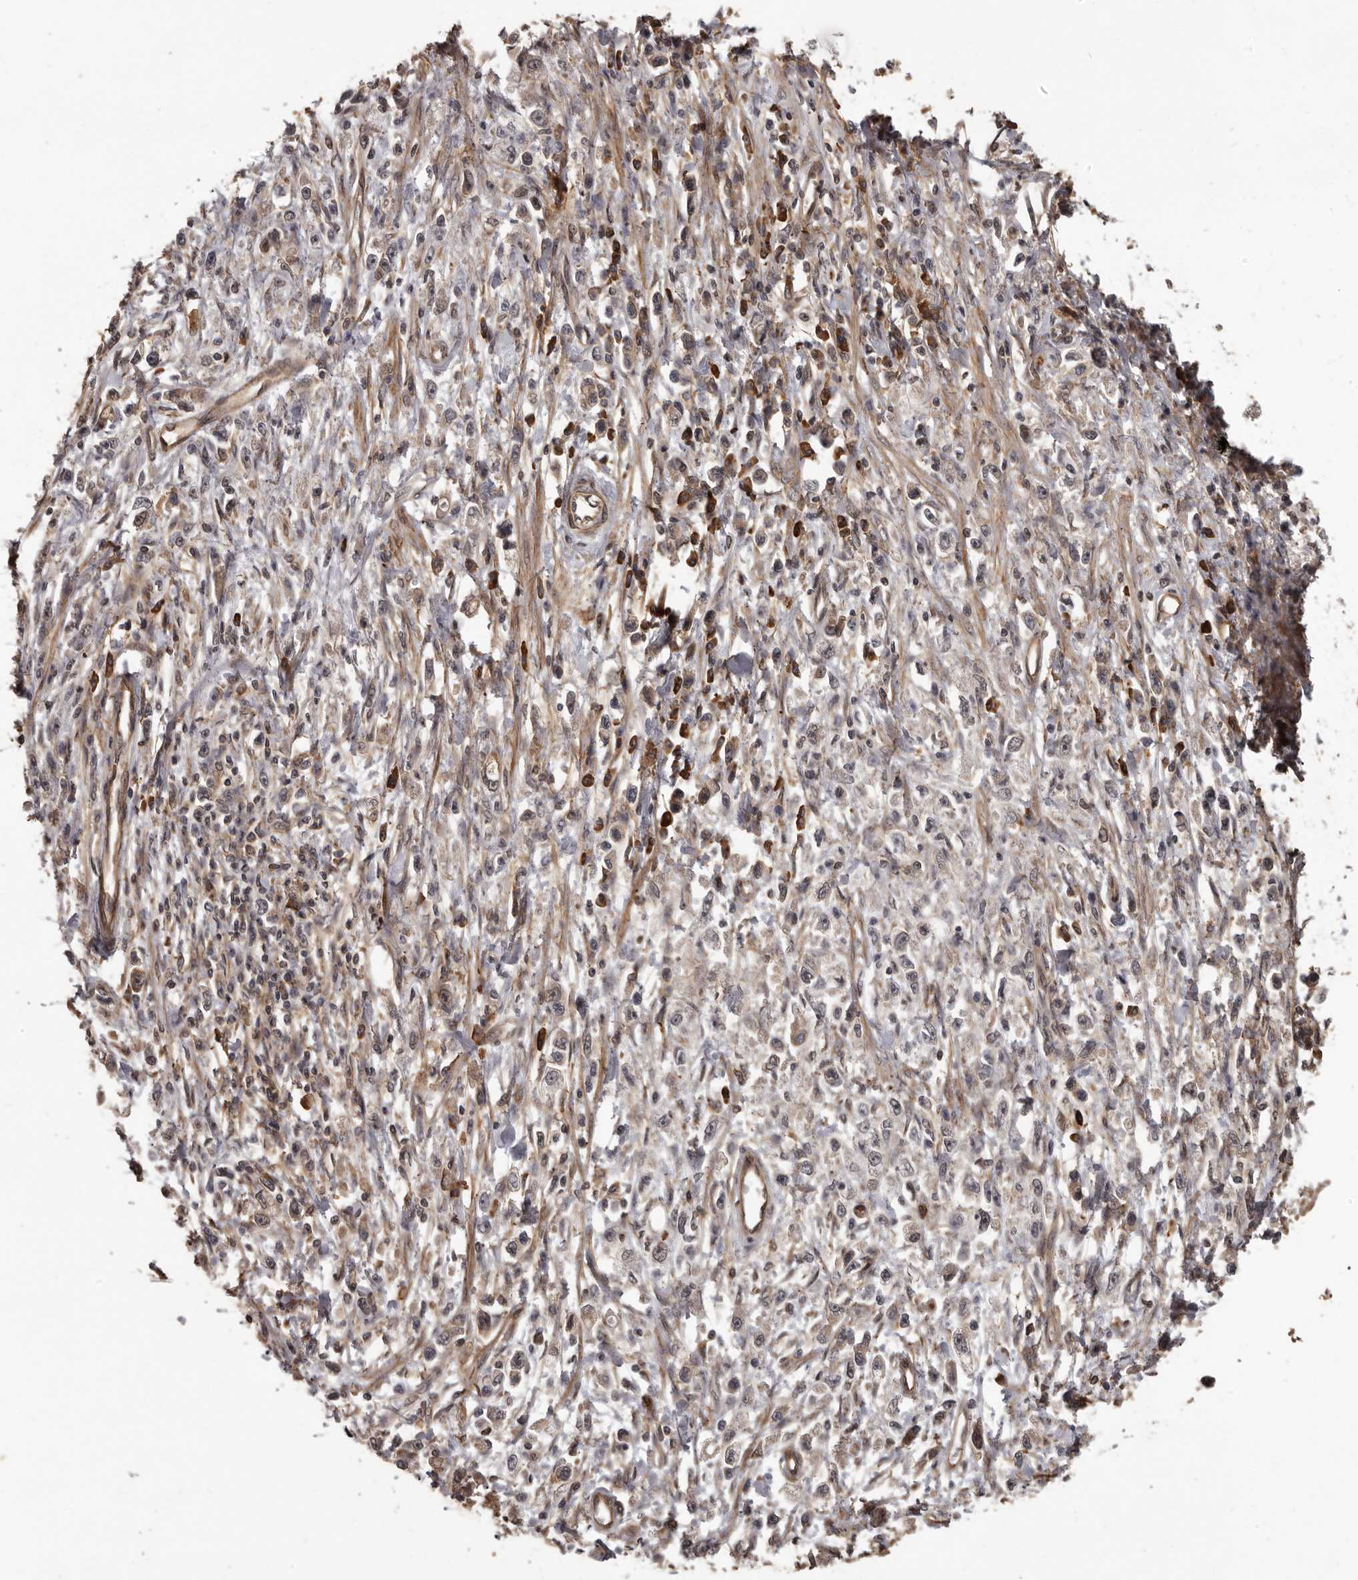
{"staining": {"intensity": "negative", "quantity": "none", "location": "none"}, "tissue": "stomach cancer", "cell_type": "Tumor cells", "image_type": "cancer", "snomed": [{"axis": "morphology", "description": "Adenocarcinoma, NOS"}, {"axis": "topography", "description": "Stomach"}], "caption": "Adenocarcinoma (stomach) stained for a protein using IHC reveals no staining tumor cells.", "gene": "SLITRK6", "patient": {"sex": "female", "age": 59}}